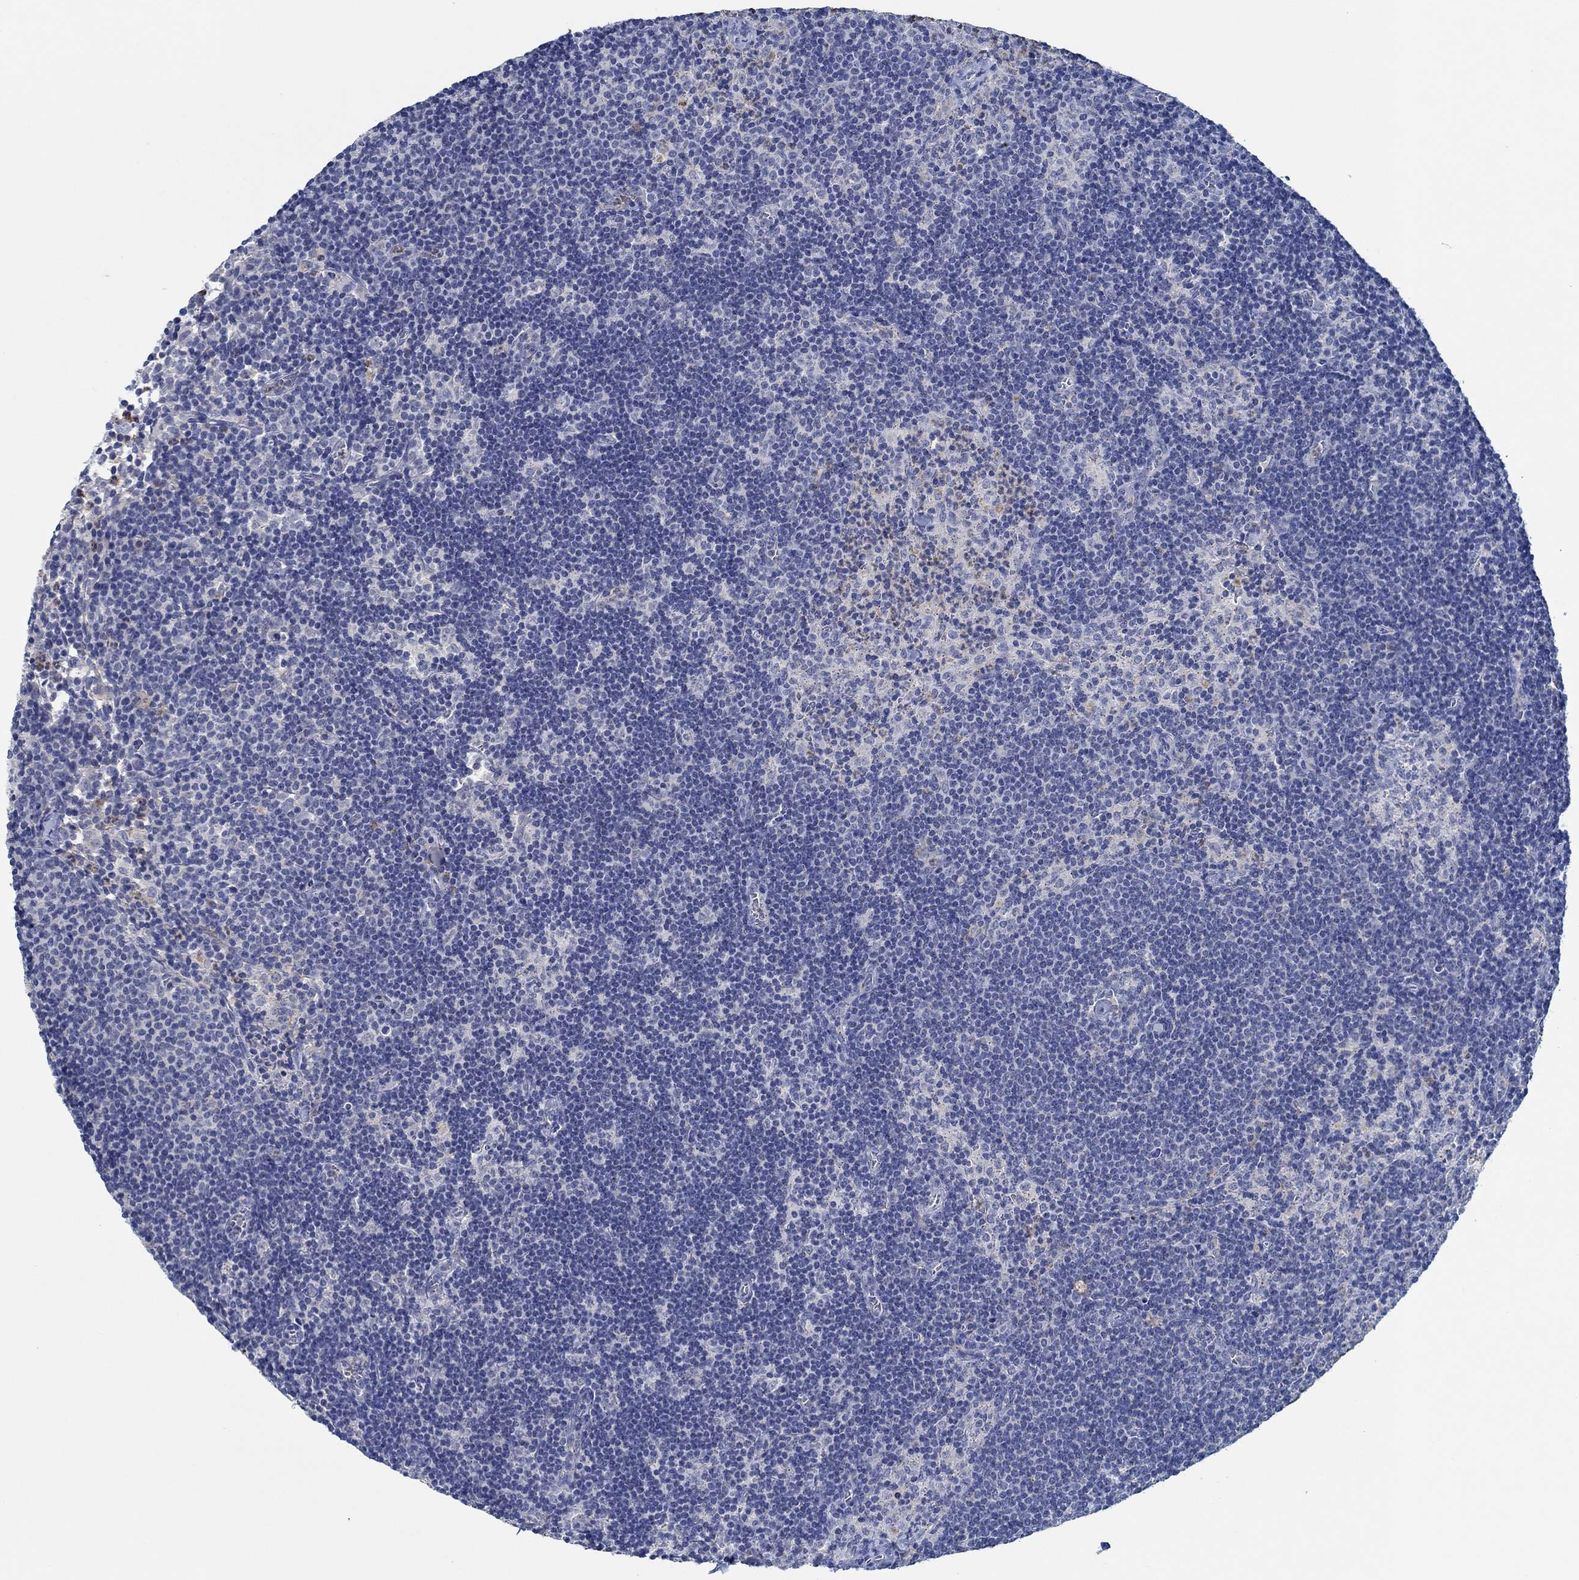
{"staining": {"intensity": "negative", "quantity": "none", "location": "none"}, "tissue": "lymph node", "cell_type": "Germinal center cells", "image_type": "normal", "snomed": [{"axis": "morphology", "description": "Normal tissue, NOS"}, {"axis": "topography", "description": "Lymph node"}], "caption": "IHC micrograph of benign human lymph node stained for a protein (brown), which reveals no positivity in germinal center cells.", "gene": "CPM", "patient": {"sex": "female", "age": 34}}